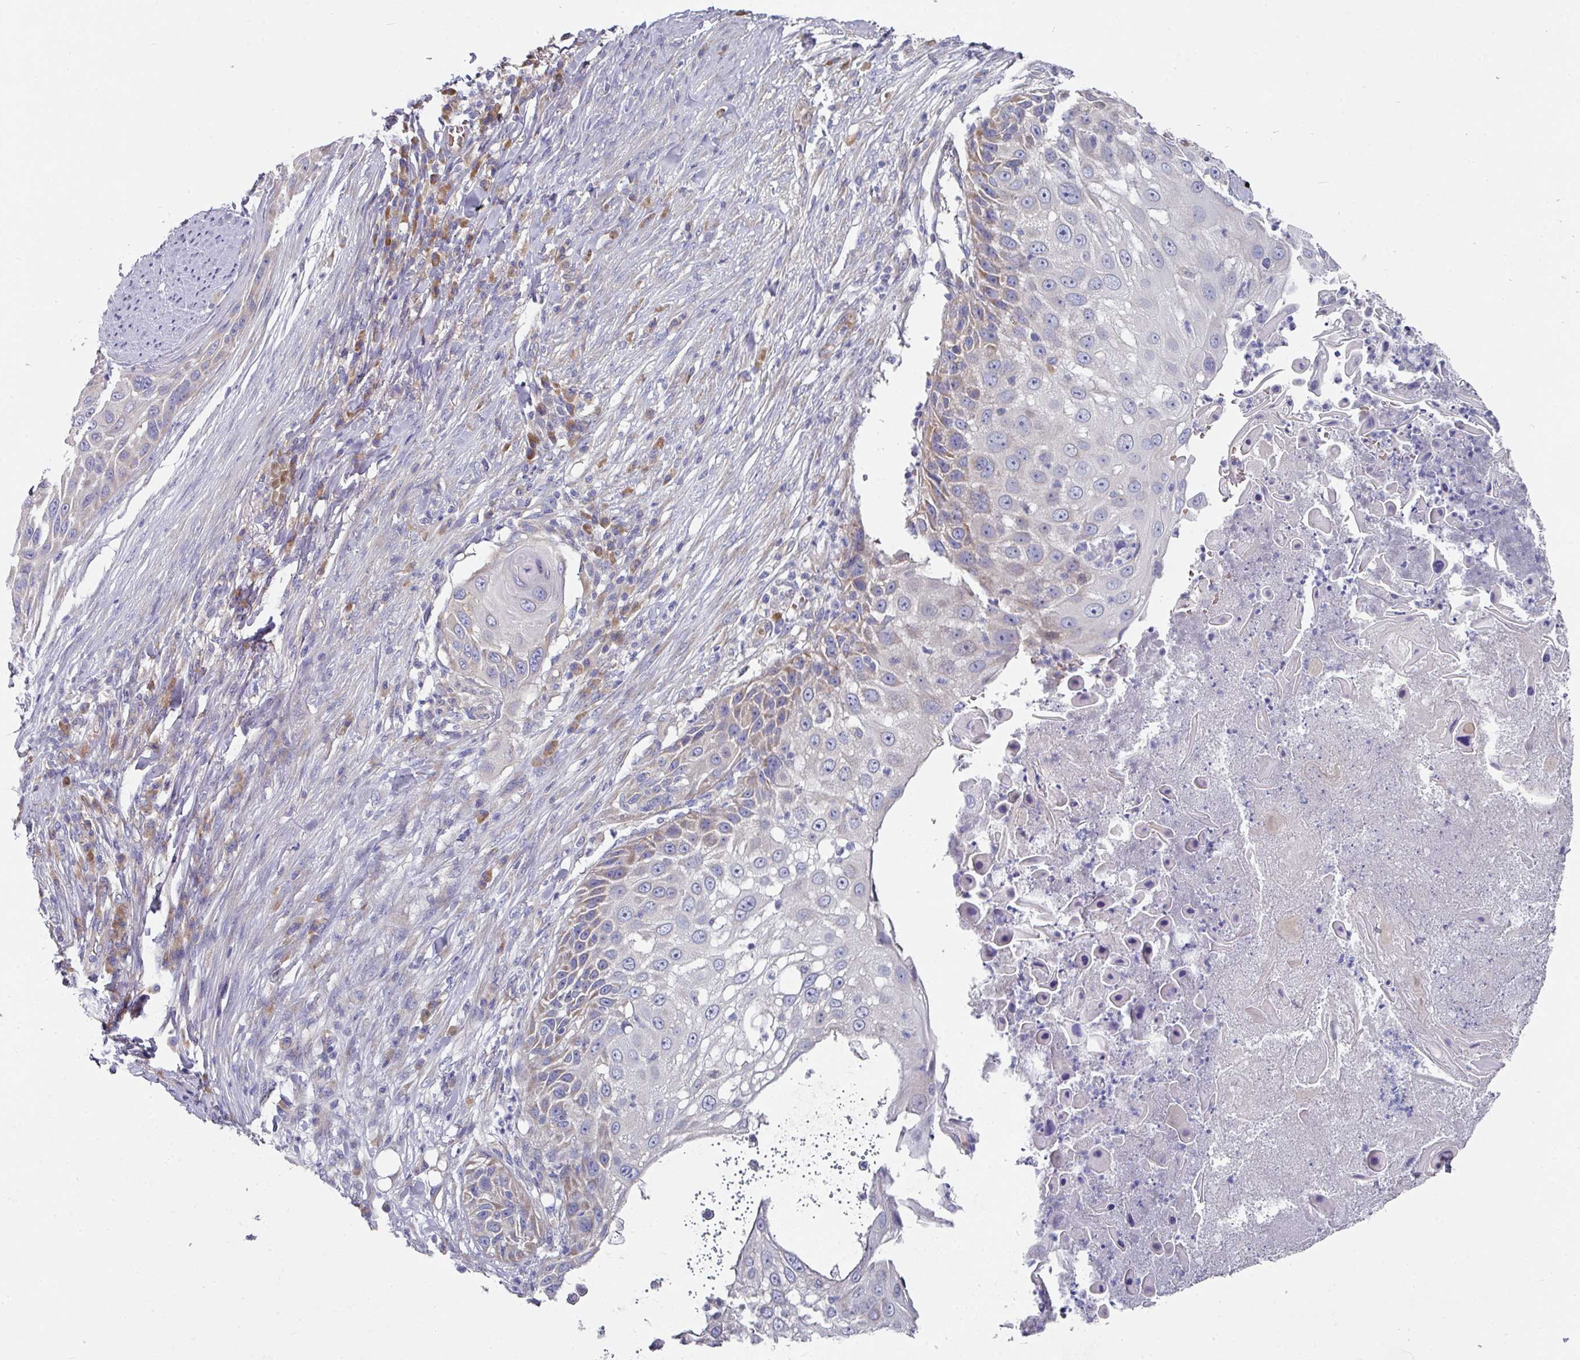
{"staining": {"intensity": "moderate", "quantity": "<25%", "location": "cytoplasmic/membranous"}, "tissue": "skin cancer", "cell_type": "Tumor cells", "image_type": "cancer", "snomed": [{"axis": "morphology", "description": "Squamous cell carcinoma, NOS"}, {"axis": "topography", "description": "Skin"}], "caption": "Tumor cells show low levels of moderate cytoplasmic/membranous staining in approximately <25% of cells in human skin cancer (squamous cell carcinoma).", "gene": "PYROXD2", "patient": {"sex": "female", "age": 44}}